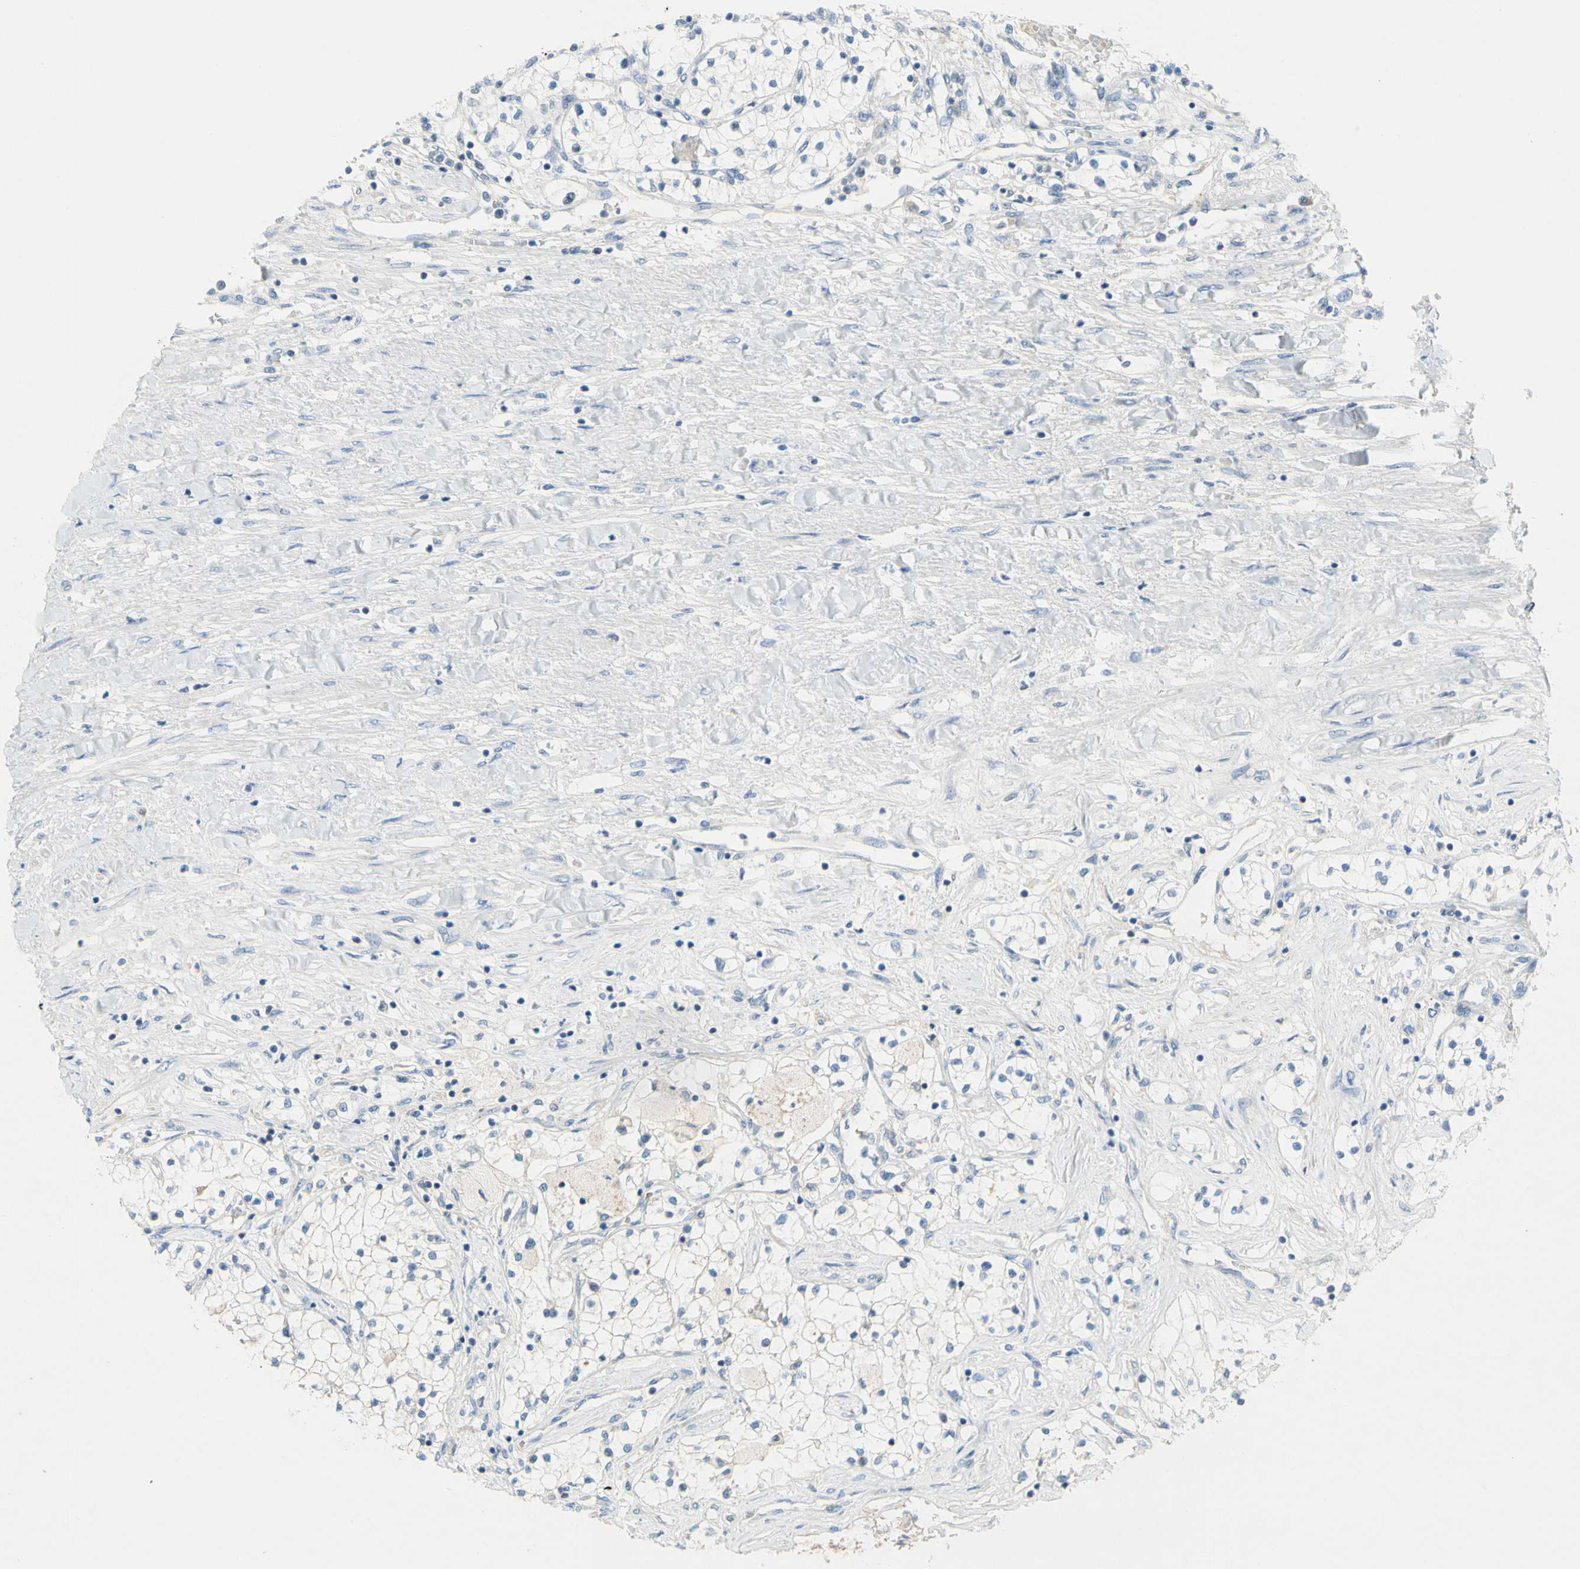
{"staining": {"intensity": "negative", "quantity": "none", "location": "none"}, "tissue": "renal cancer", "cell_type": "Tumor cells", "image_type": "cancer", "snomed": [{"axis": "morphology", "description": "Adenocarcinoma, NOS"}, {"axis": "topography", "description": "Kidney"}], "caption": "An image of human renal adenocarcinoma is negative for staining in tumor cells.", "gene": "CNDP1", "patient": {"sex": "male", "age": 68}}